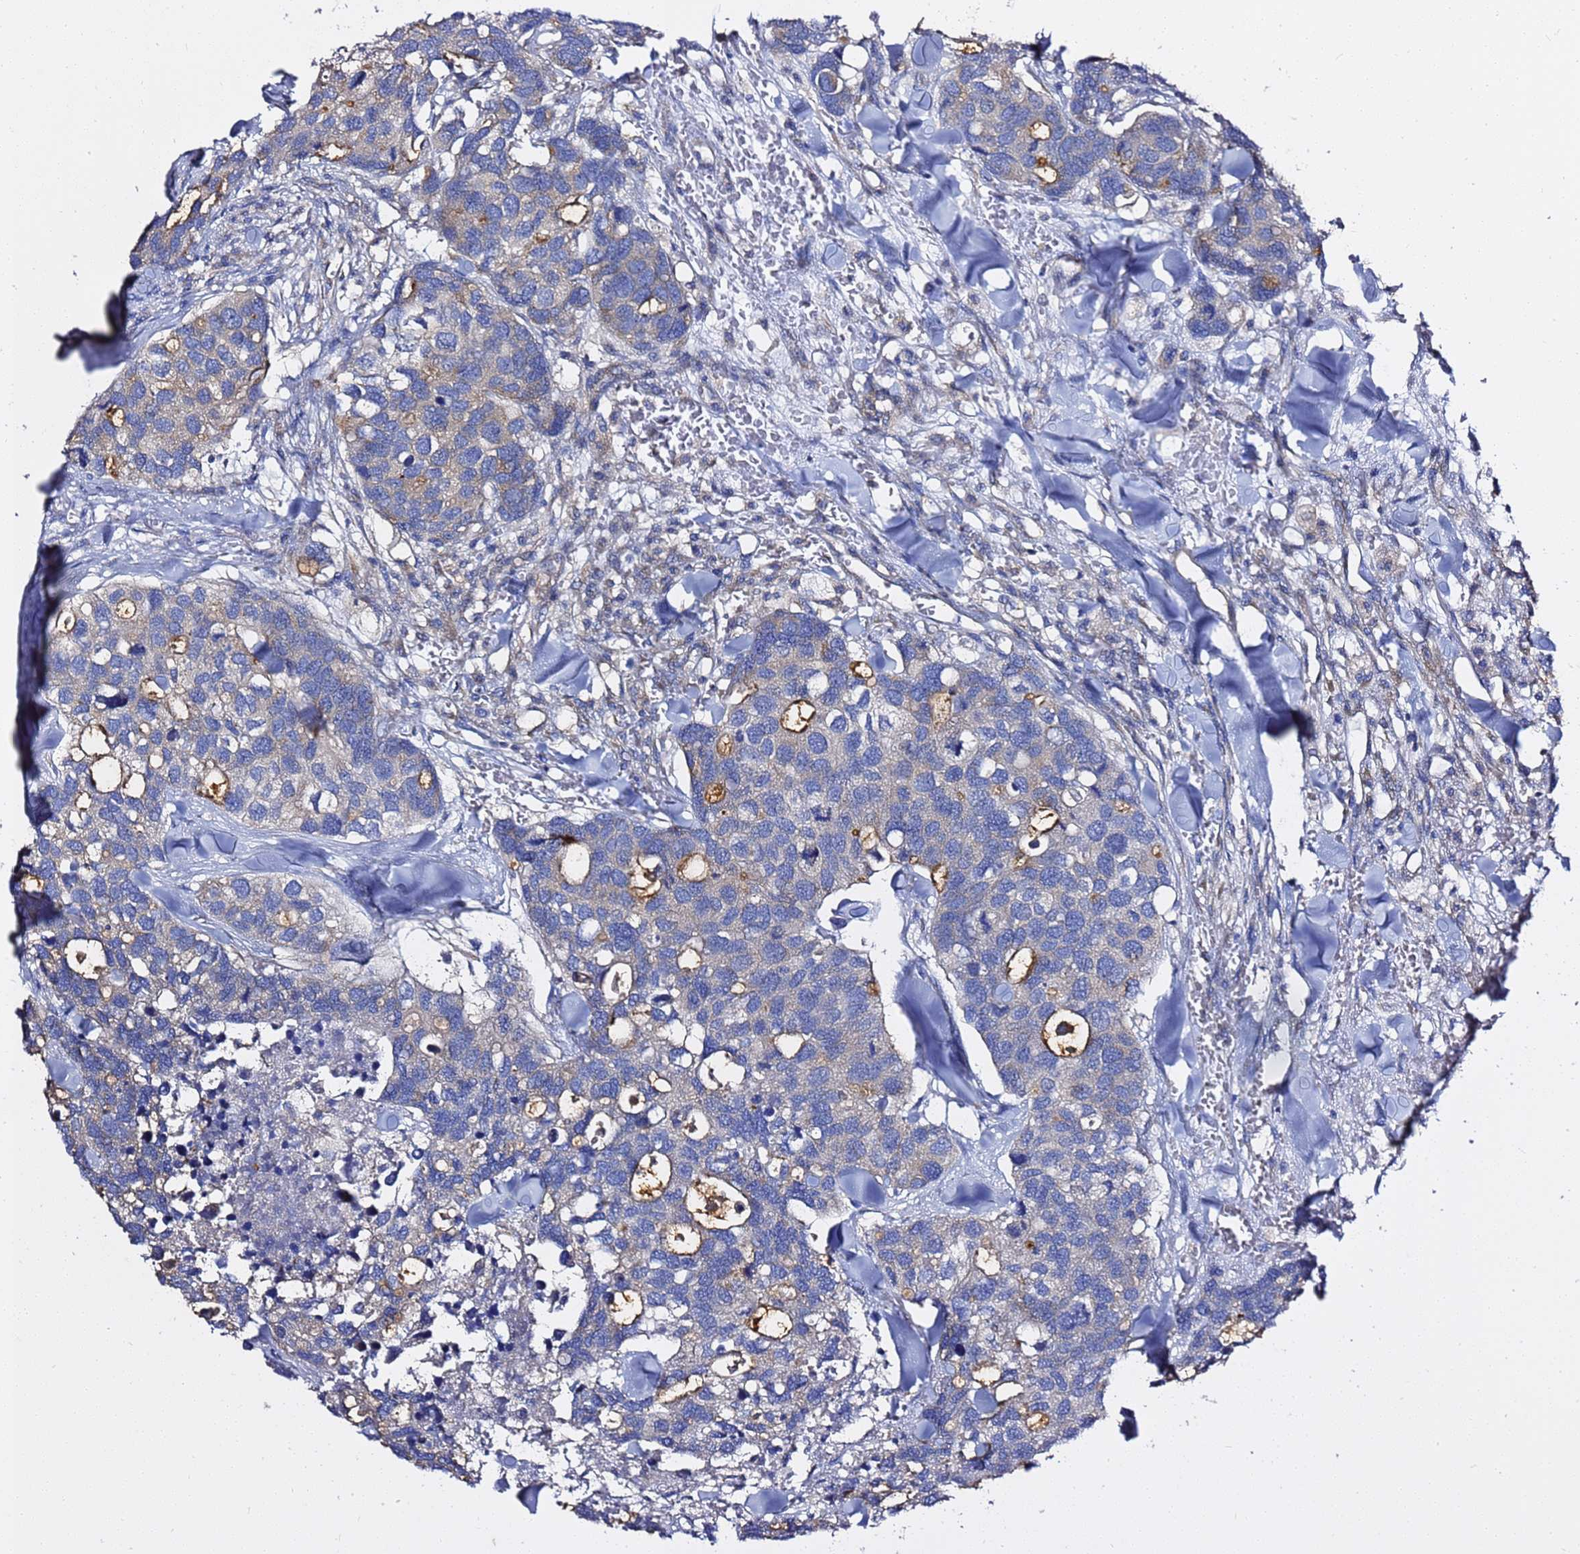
{"staining": {"intensity": "moderate", "quantity": "<25%", "location": "cytoplasmic/membranous"}, "tissue": "breast cancer", "cell_type": "Tumor cells", "image_type": "cancer", "snomed": [{"axis": "morphology", "description": "Duct carcinoma"}, {"axis": "topography", "description": "Breast"}], "caption": "A histopathology image of human breast cancer (invasive ductal carcinoma) stained for a protein shows moderate cytoplasmic/membranous brown staining in tumor cells.", "gene": "ANAPC1", "patient": {"sex": "female", "age": 83}}